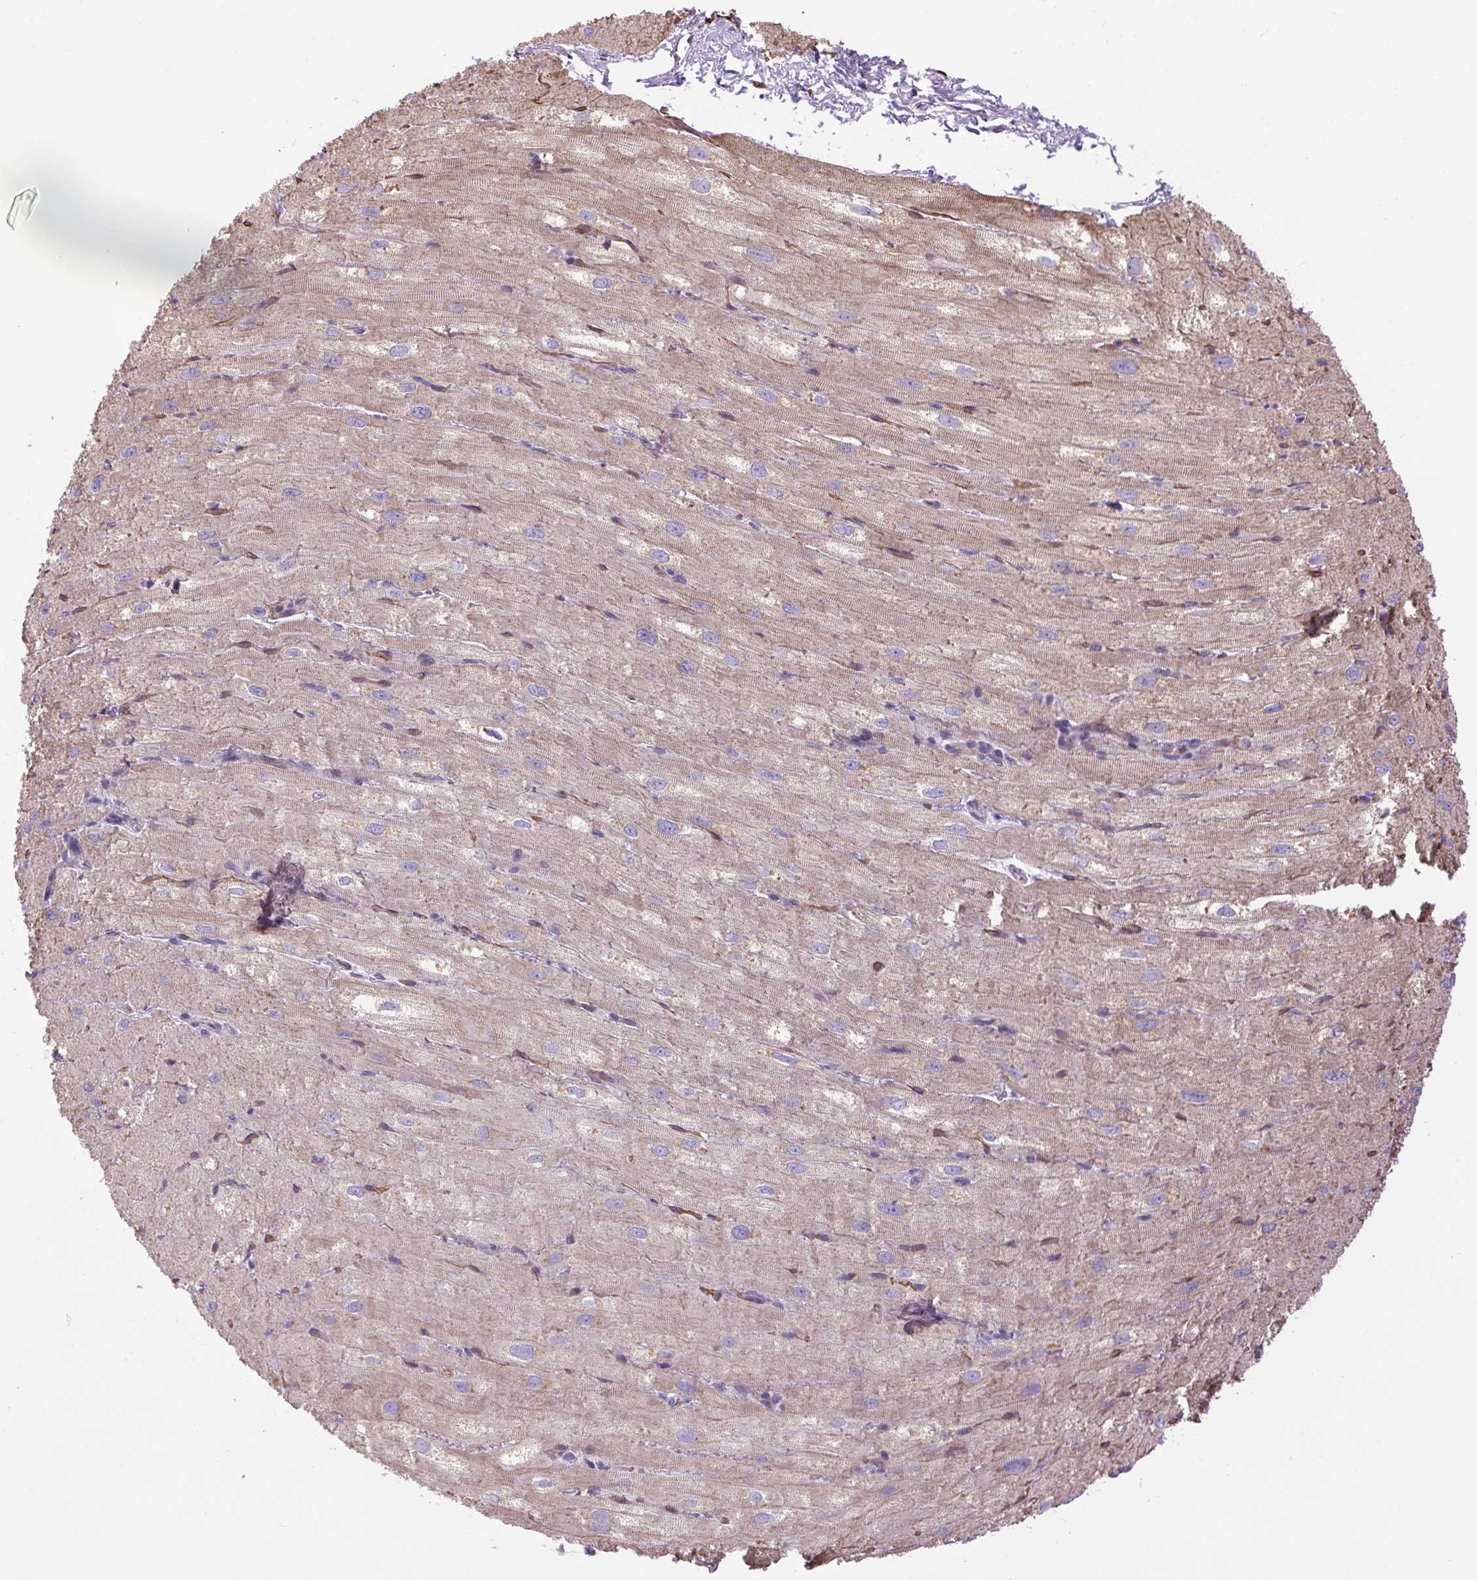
{"staining": {"intensity": "weak", "quantity": ">75%", "location": "cytoplasmic/membranous"}, "tissue": "heart muscle", "cell_type": "Cardiomyocytes", "image_type": "normal", "snomed": [{"axis": "morphology", "description": "Normal tissue, NOS"}, {"axis": "topography", "description": "Heart"}], "caption": "A brown stain shows weak cytoplasmic/membranous staining of a protein in cardiomyocytes of benign heart muscle. (DAB (3,3'-diaminobenzidine) IHC with brightfield microscopy, high magnification).", "gene": "RNASE10", "patient": {"sex": "male", "age": 62}}